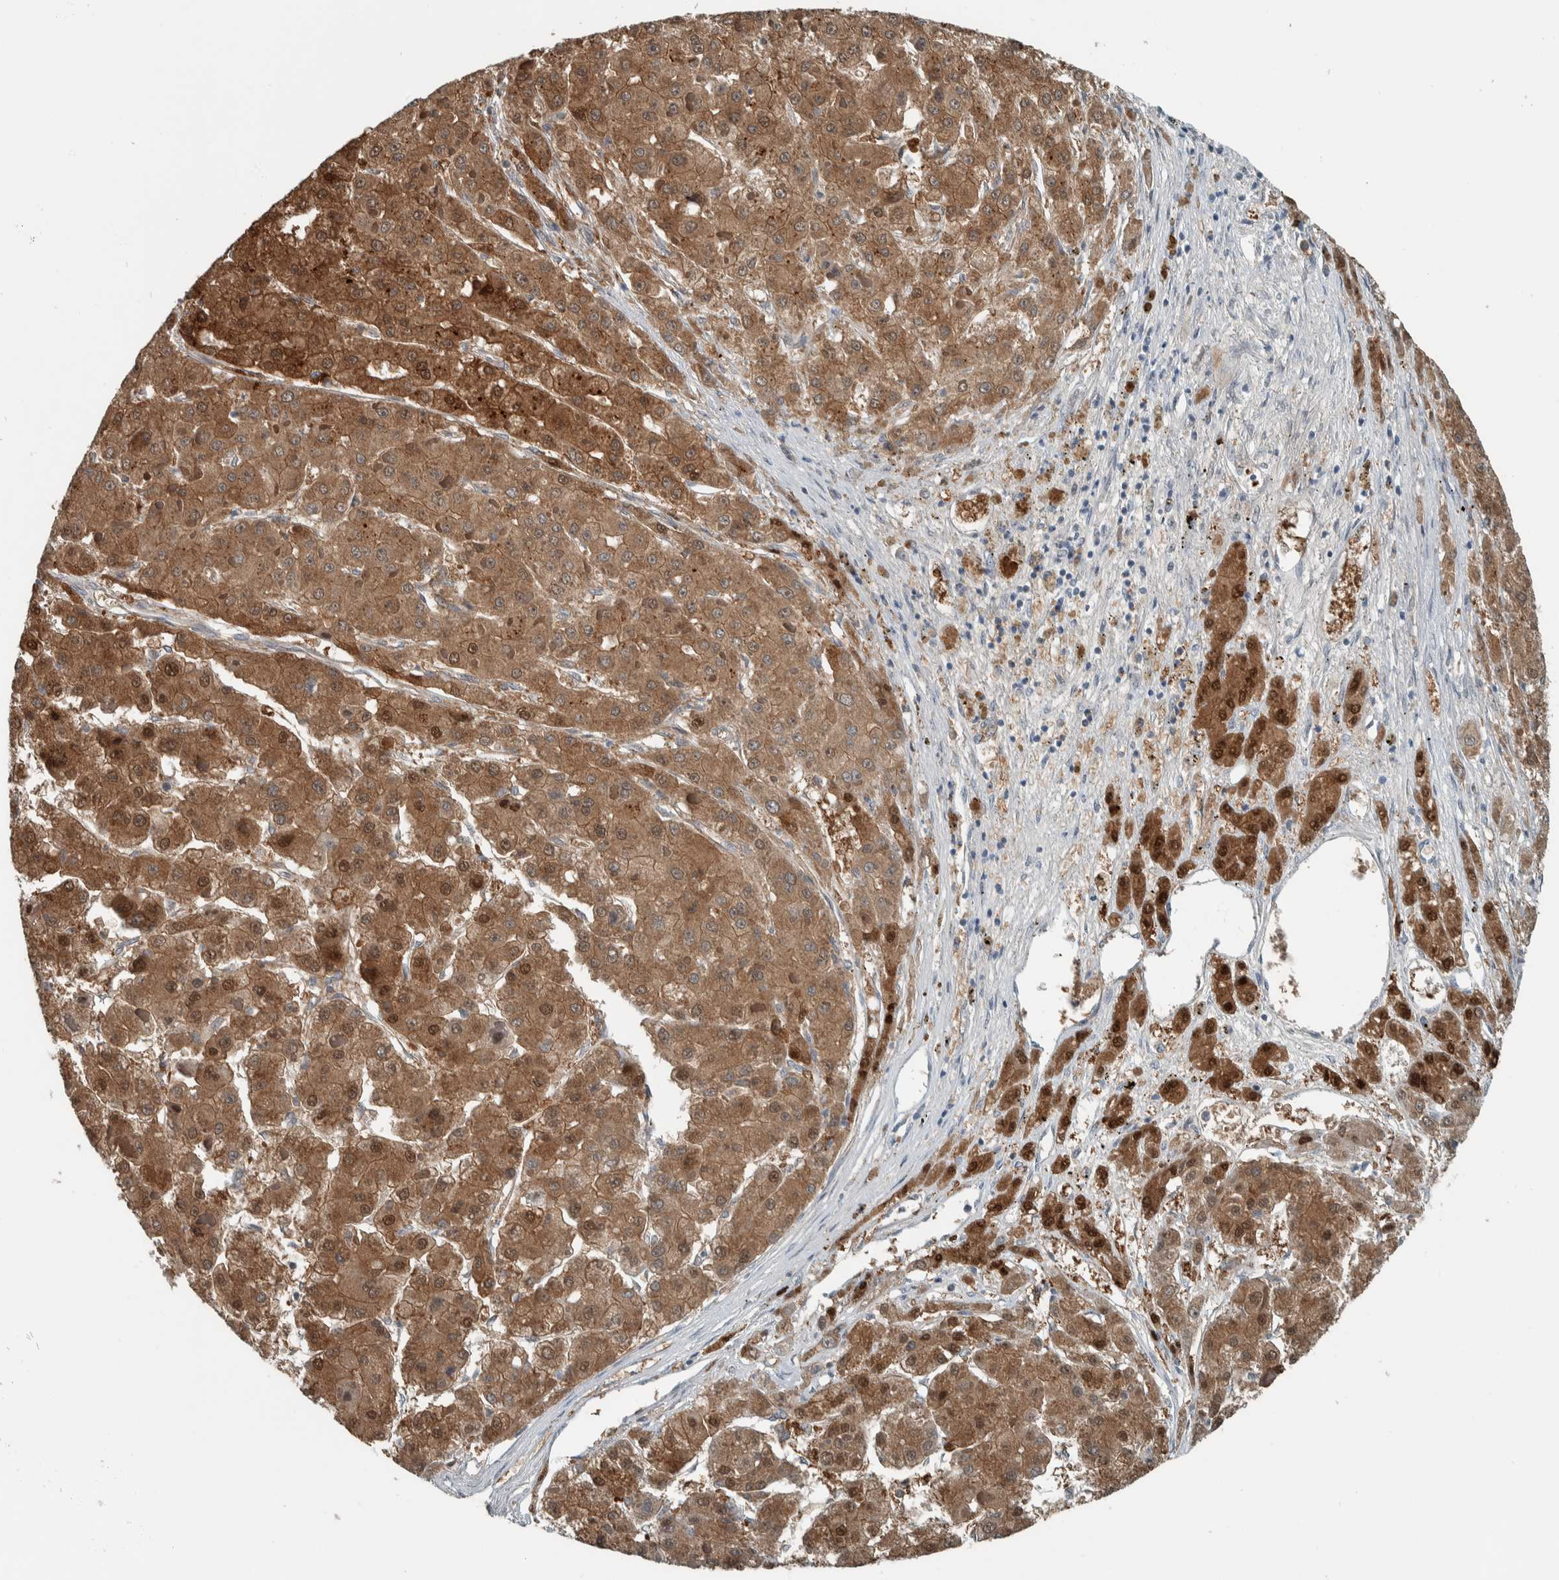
{"staining": {"intensity": "moderate", "quantity": ">75%", "location": "cytoplasmic/membranous,nuclear"}, "tissue": "liver cancer", "cell_type": "Tumor cells", "image_type": "cancer", "snomed": [{"axis": "morphology", "description": "Carcinoma, Hepatocellular, NOS"}, {"axis": "topography", "description": "Liver"}], "caption": "Protein expression analysis of hepatocellular carcinoma (liver) demonstrates moderate cytoplasmic/membranous and nuclear expression in approximately >75% of tumor cells.", "gene": "ALAD", "patient": {"sex": "female", "age": 73}}